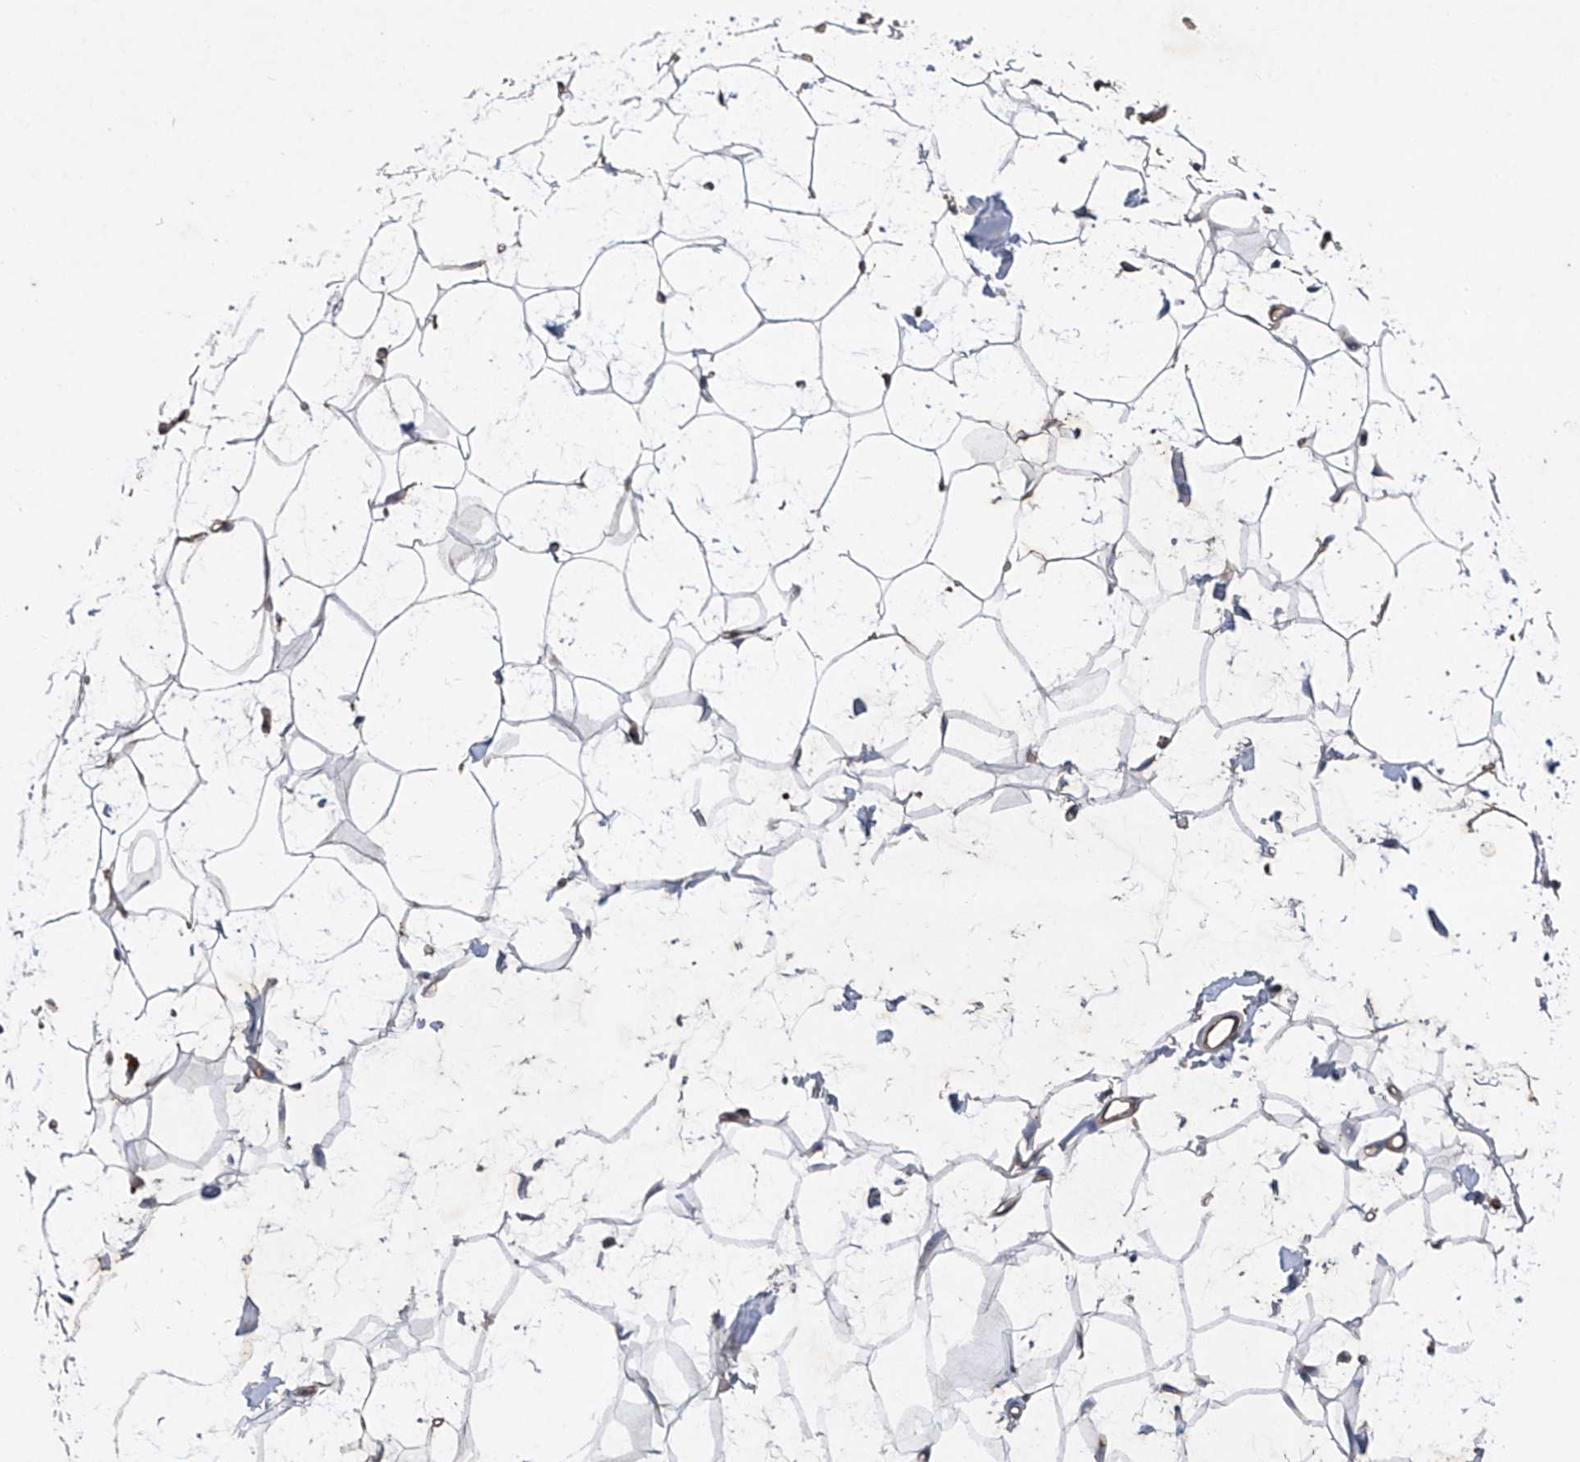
{"staining": {"intensity": "negative", "quantity": "none", "location": "none"}, "tissue": "adipose tissue", "cell_type": "Adipocytes", "image_type": "normal", "snomed": [{"axis": "morphology", "description": "Normal tissue, NOS"}, {"axis": "topography", "description": "Breast"}], "caption": "Protein analysis of unremarkable adipose tissue displays no significant positivity in adipocytes. (DAB (3,3'-diaminobenzidine) immunohistochemistry visualized using brightfield microscopy, high magnification).", "gene": "ASCC3", "patient": {"sex": "female", "age": 23}}